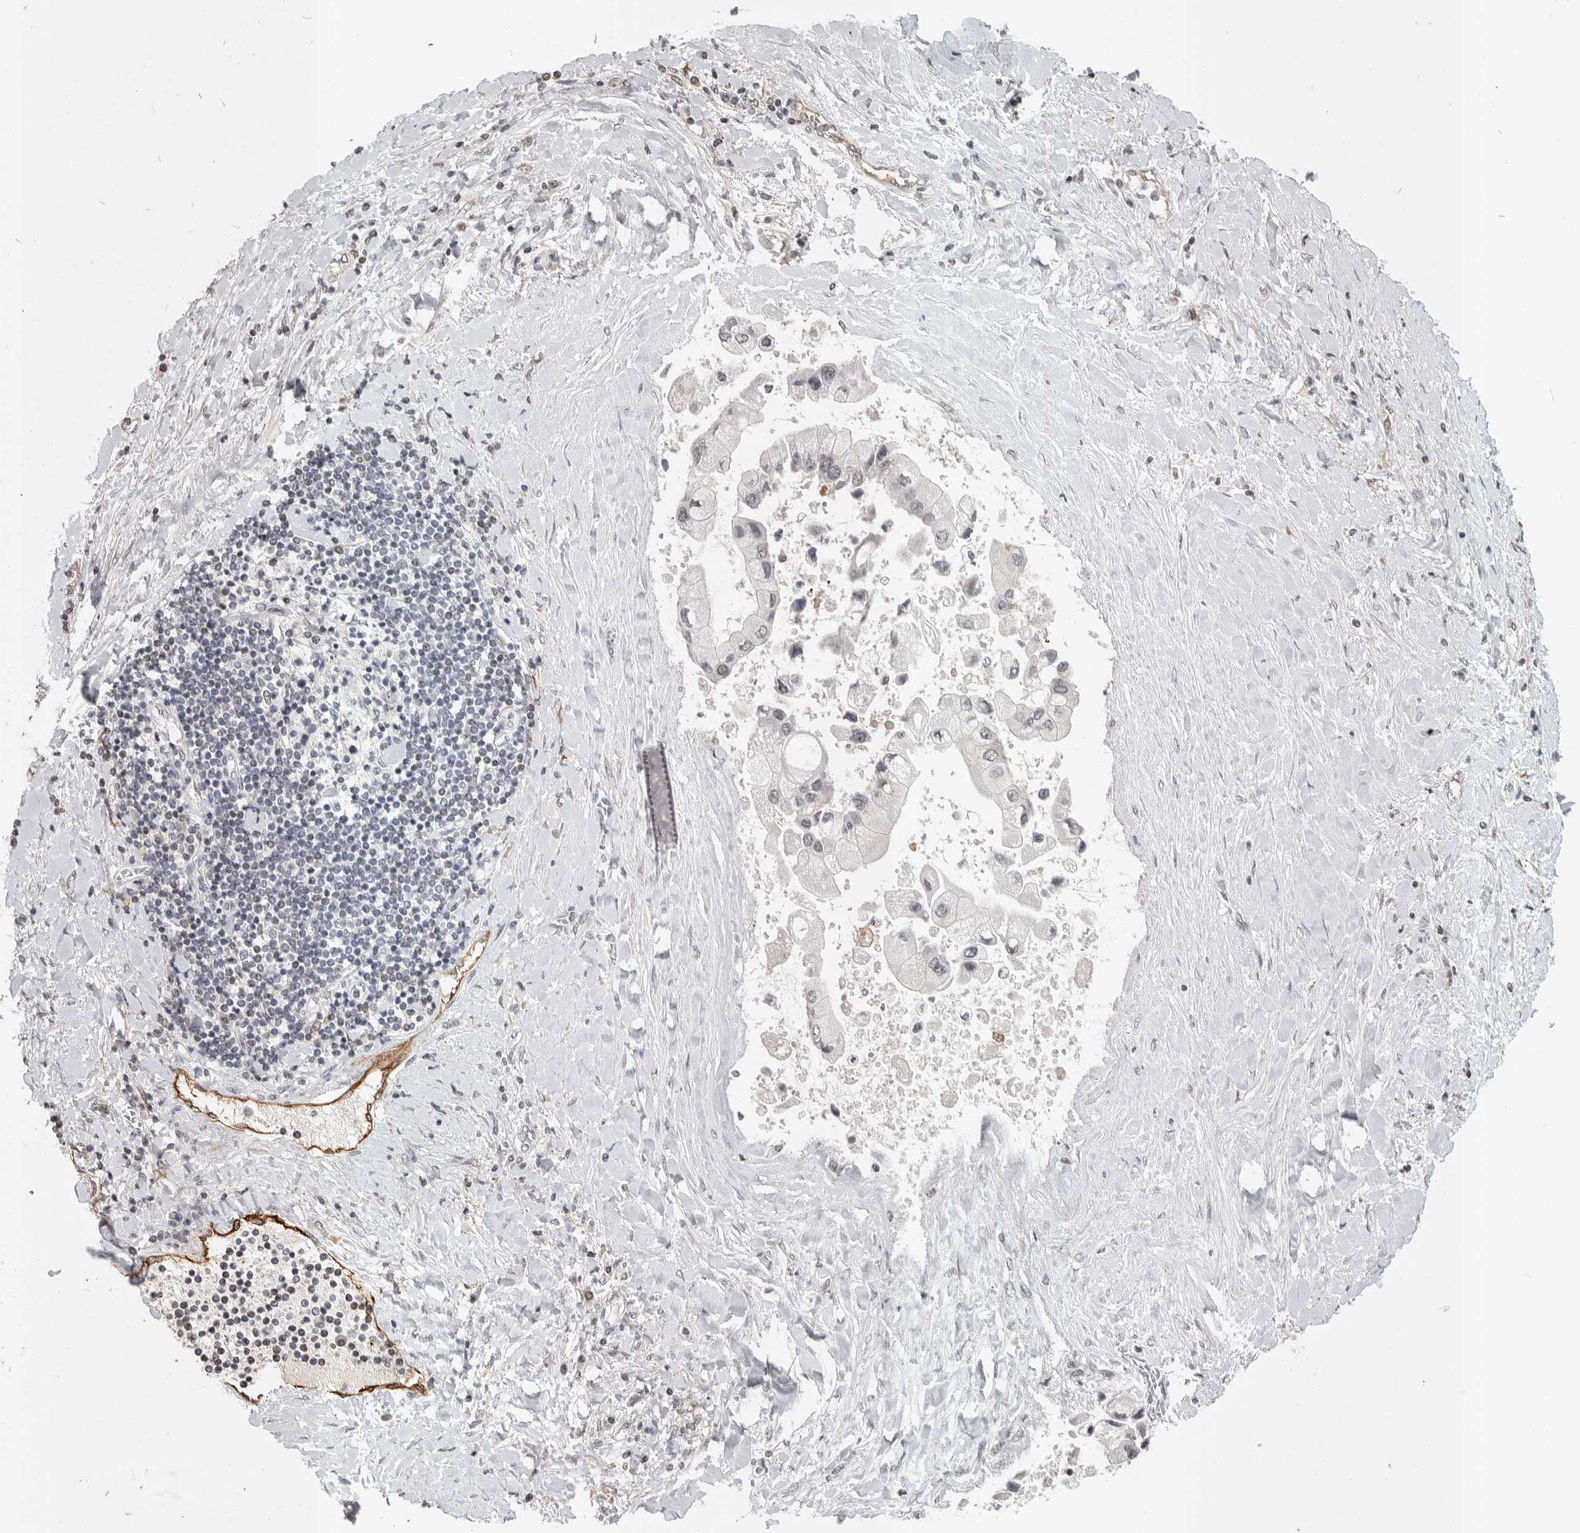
{"staining": {"intensity": "negative", "quantity": "none", "location": "none"}, "tissue": "liver cancer", "cell_type": "Tumor cells", "image_type": "cancer", "snomed": [{"axis": "morphology", "description": "Cholangiocarcinoma"}, {"axis": "topography", "description": "Liver"}], "caption": "IHC photomicrograph of human cholangiocarcinoma (liver) stained for a protein (brown), which exhibits no expression in tumor cells. (Immunohistochemistry, brightfield microscopy, high magnification).", "gene": "ZSCAN21", "patient": {"sex": "male", "age": 50}}